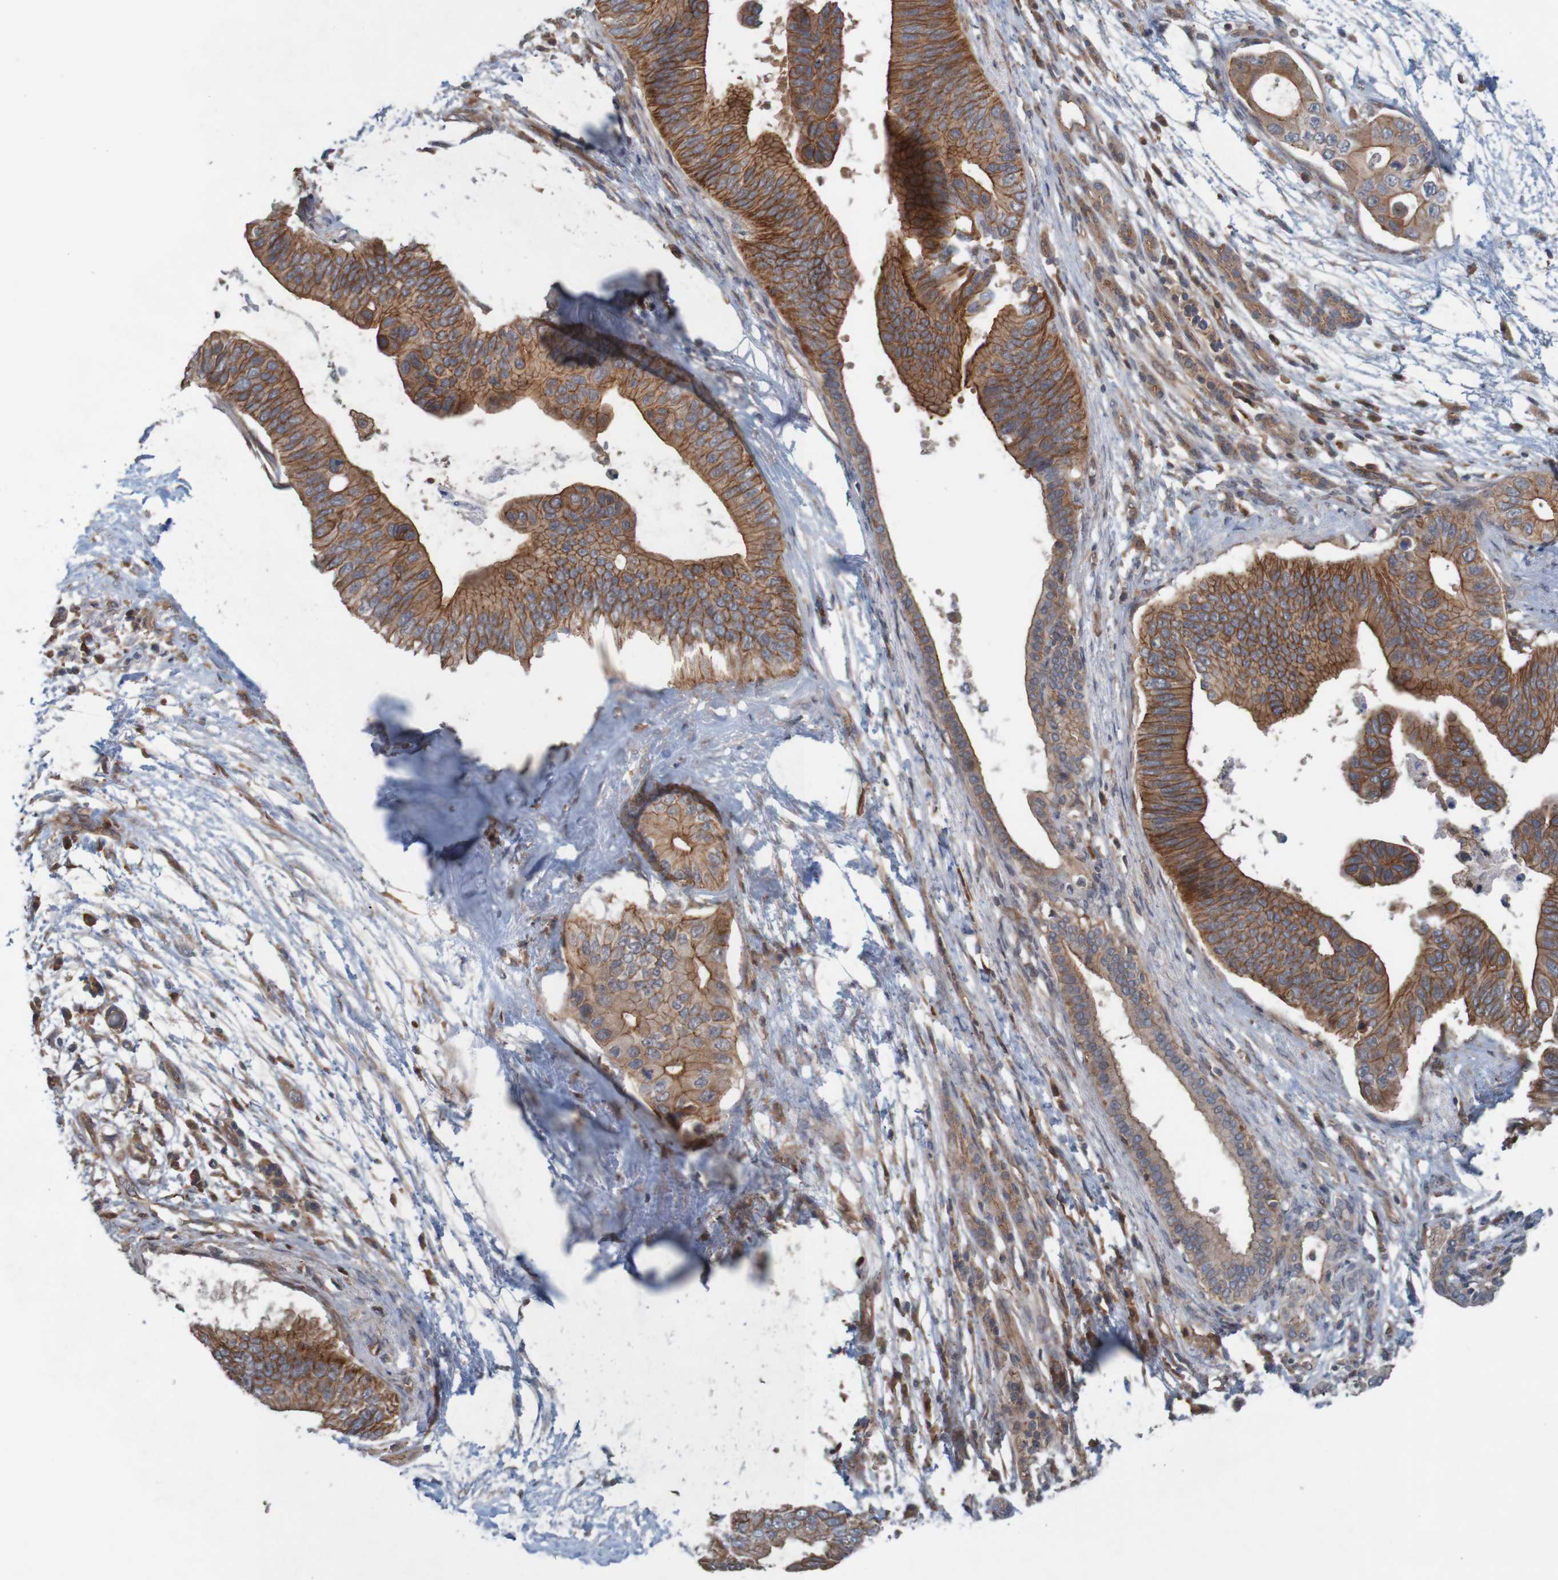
{"staining": {"intensity": "moderate", "quantity": ">75%", "location": "cytoplasmic/membranous"}, "tissue": "pancreatic cancer", "cell_type": "Tumor cells", "image_type": "cancer", "snomed": [{"axis": "morphology", "description": "Adenocarcinoma, NOS"}, {"axis": "topography", "description": "Pancreas"}], "caption": "A medium amount of moderate cytoplasmic/membranous expression is seen in about >75% of tumor cells in pancreatic adenocarcinoma tissue. Ihc stains the protein in brown and the nuclei are stained blue.", "gene": "ARHGEF11", "patient": {"sex": "male", "age": 77}}